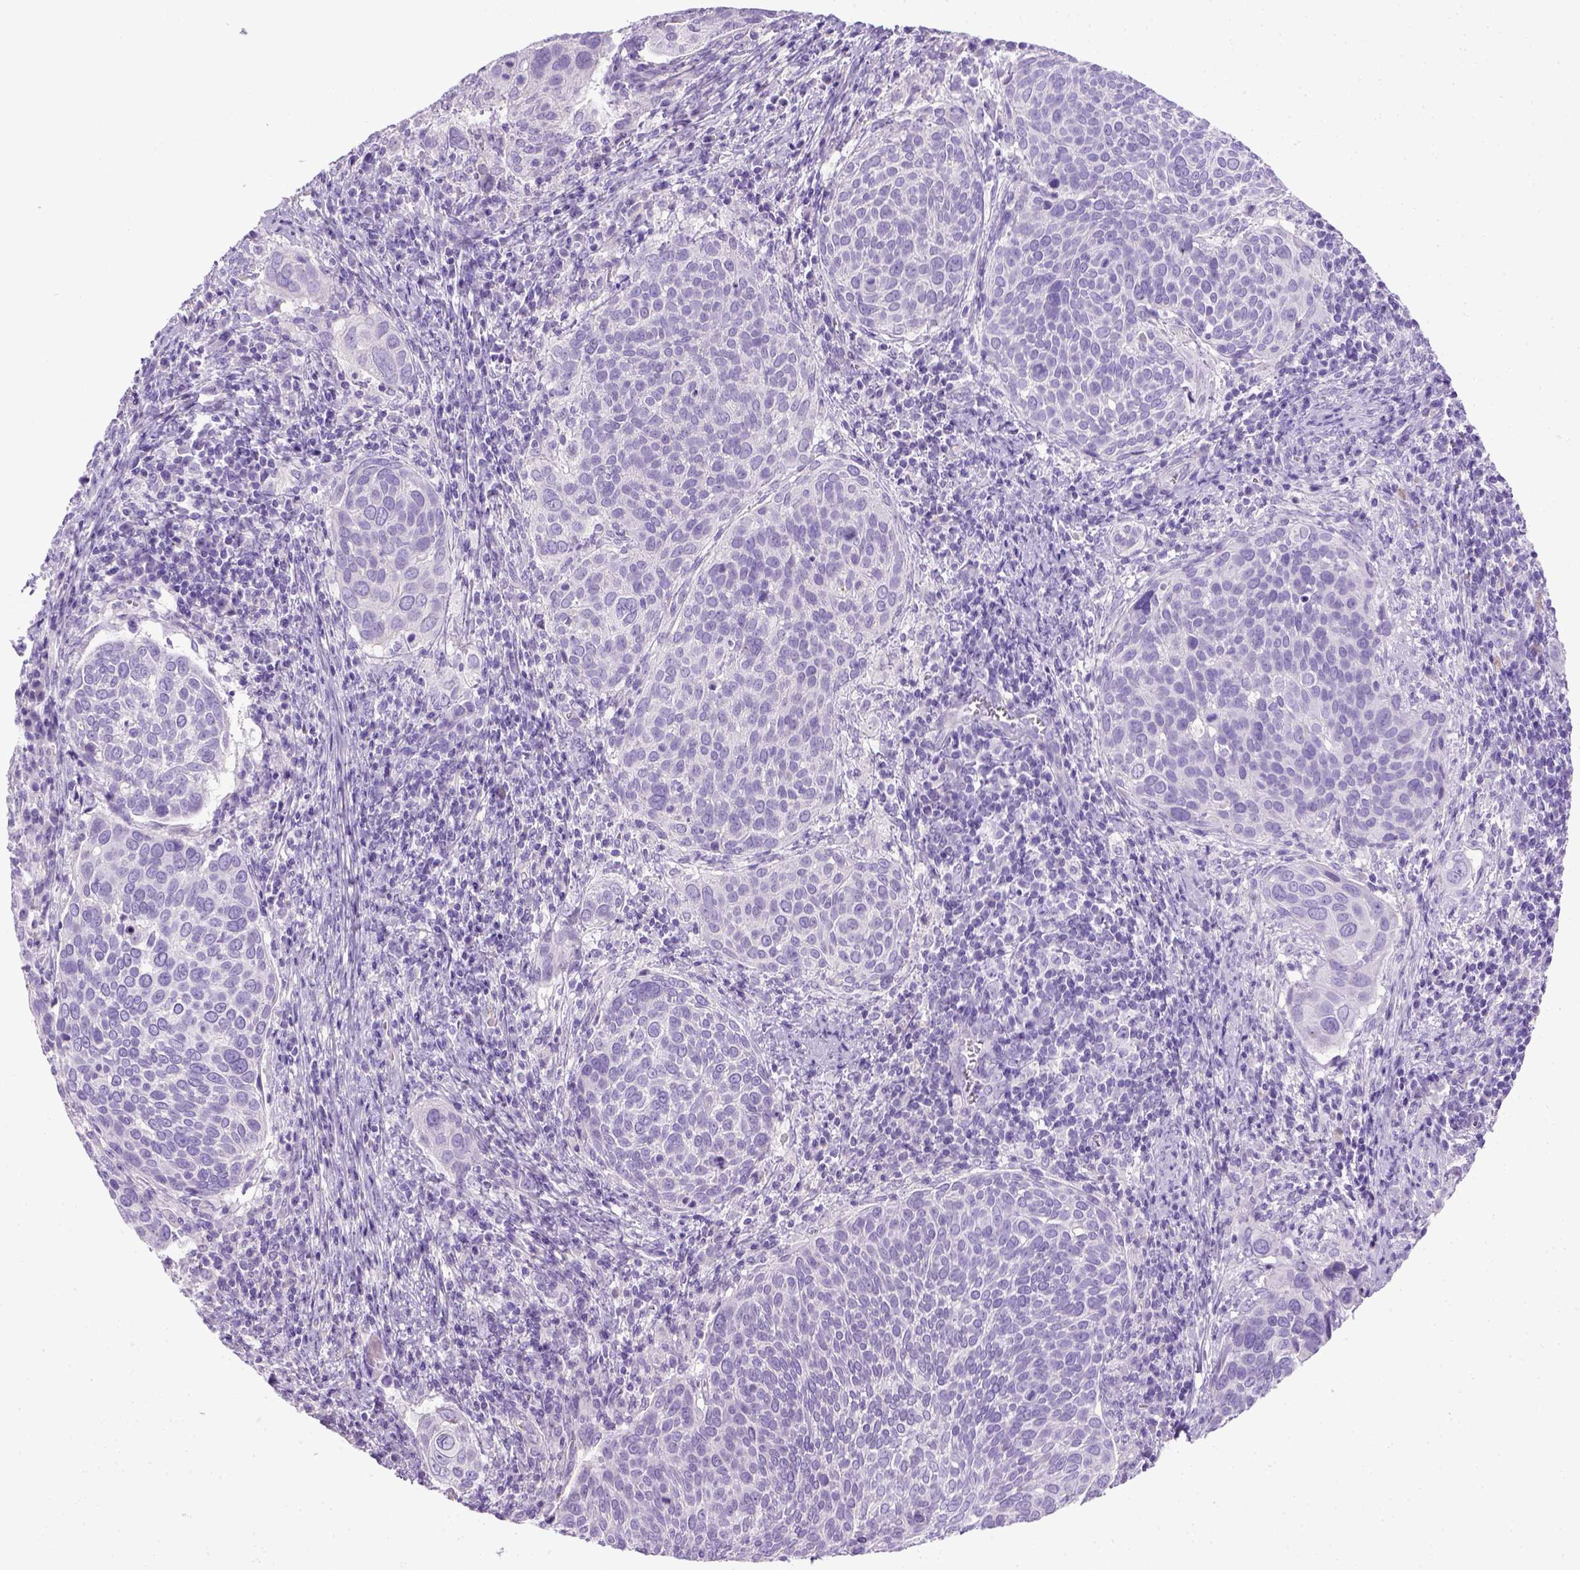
{"staining": {"intensity": "negative", "quantity": "none", "location": "none"}, "tissue": "cervical cancer", "cell_type": "Tumor cells", "image_type": "cancer", "snomed": [{"axis": "morphology", "description": "Squamous cell carcinoma, NOS"}, {"axis": "topography", "description": "Cervix"}], "caption": "Tumor cells show no significant staining in cervical cancer.", "gene": "KRT71", "patient": {"sex": "female", "age": 39}}